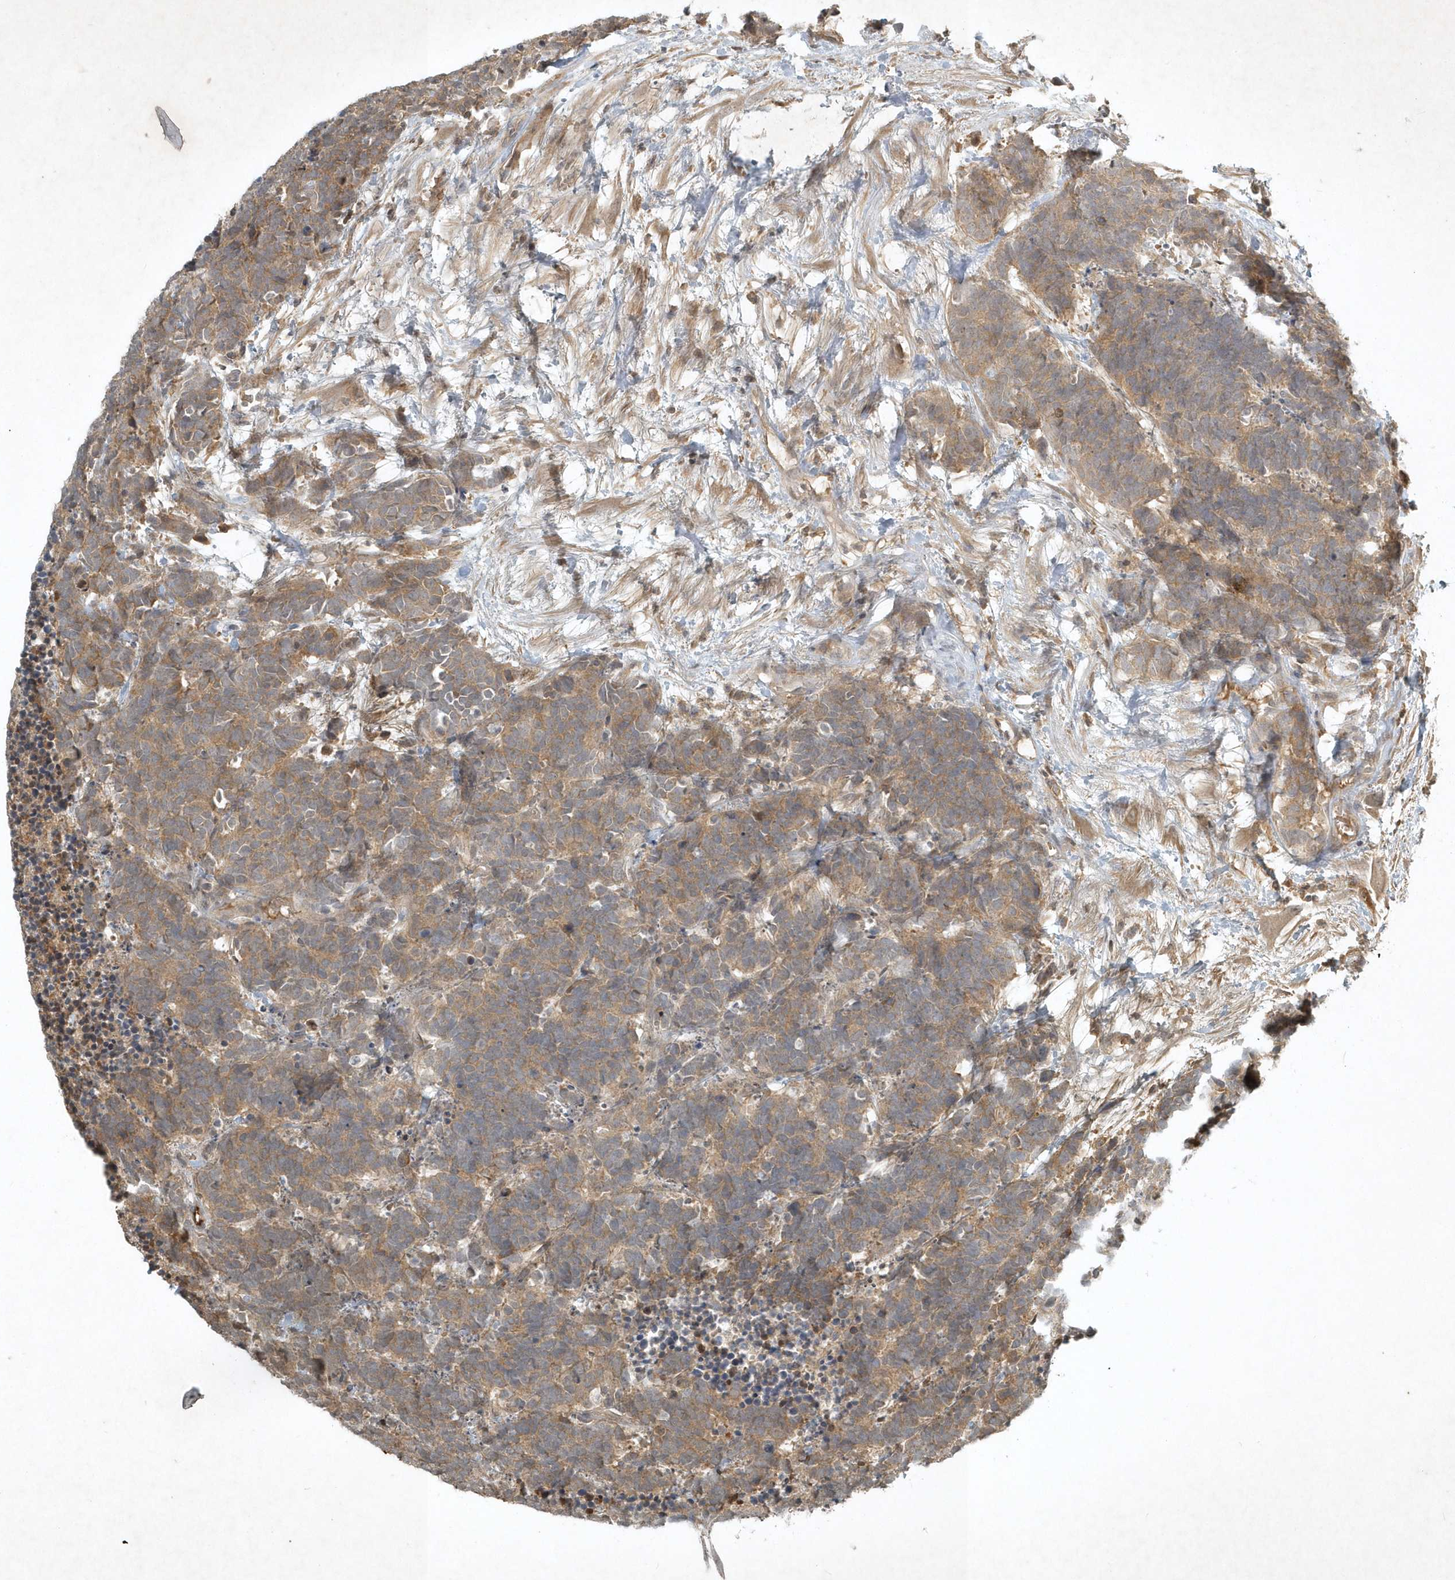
{"staining": {"intensity": "weak", "quantity": ">75%", "location": "cytoplasmic/membranous"}, "tissue": "carcinoid", "cell_type": "Tumor cells", "image_type": "cancer", "snomed": [{"axis": "morphology", "description": "Carcinoma, NOS"}, {"axis": "morphology", "description": "Carcinoid, malignant, NOS"}, {"axis": "topography", "description": "Urinary bladder"}], "caption": "Human carcinoid stained for a protein (brown) reveals weak cytoplasmic/membranous positive positivity in about >75% of tumor cells.", "gene": "TNFAIP6", "patient": {"sex": "male", "age": 57}}